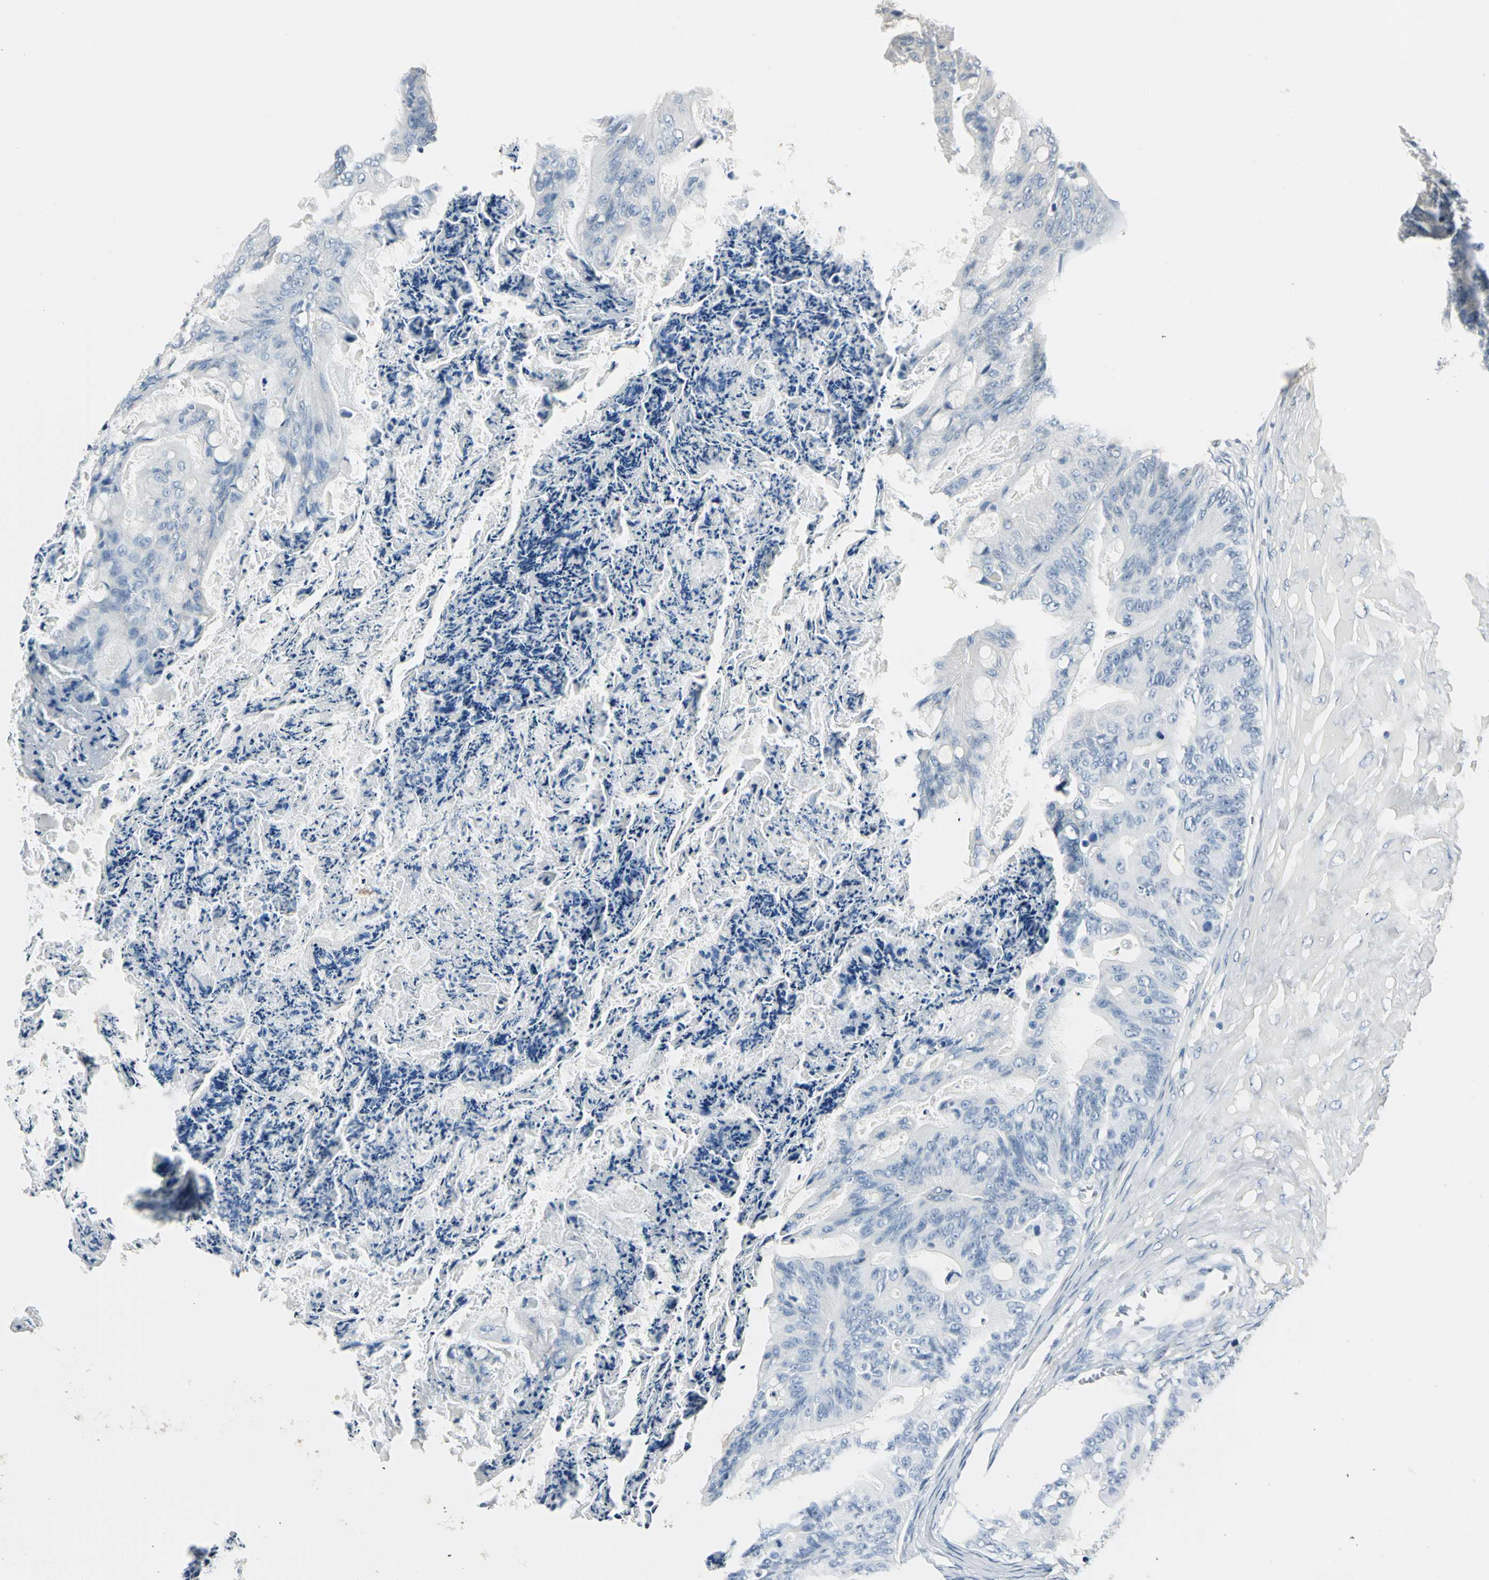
{"staining": {"intensity": "negative", "quantity": "none", "location": "none"}, "tissue": "ovarian cancer", "cell_type": "Tumor cells", "image_type": "cancer", "snomed": [{"axis": "morphology", "description": "Cystadenocarcinoma, mucinous, NOS"}, {"axis": "topography", "description": "Ovary"}], "caption": "Image shows no protein staining in tumor cells of ovarian cancer (mucinous cystadenocarcinoma) tissue. (Brightfield microscopy of DAB (3,3'-diaminobenzidine) IHC at high magnification).", "gene": "UCHL1", "patient": {"sex": "female", "age": 36}}